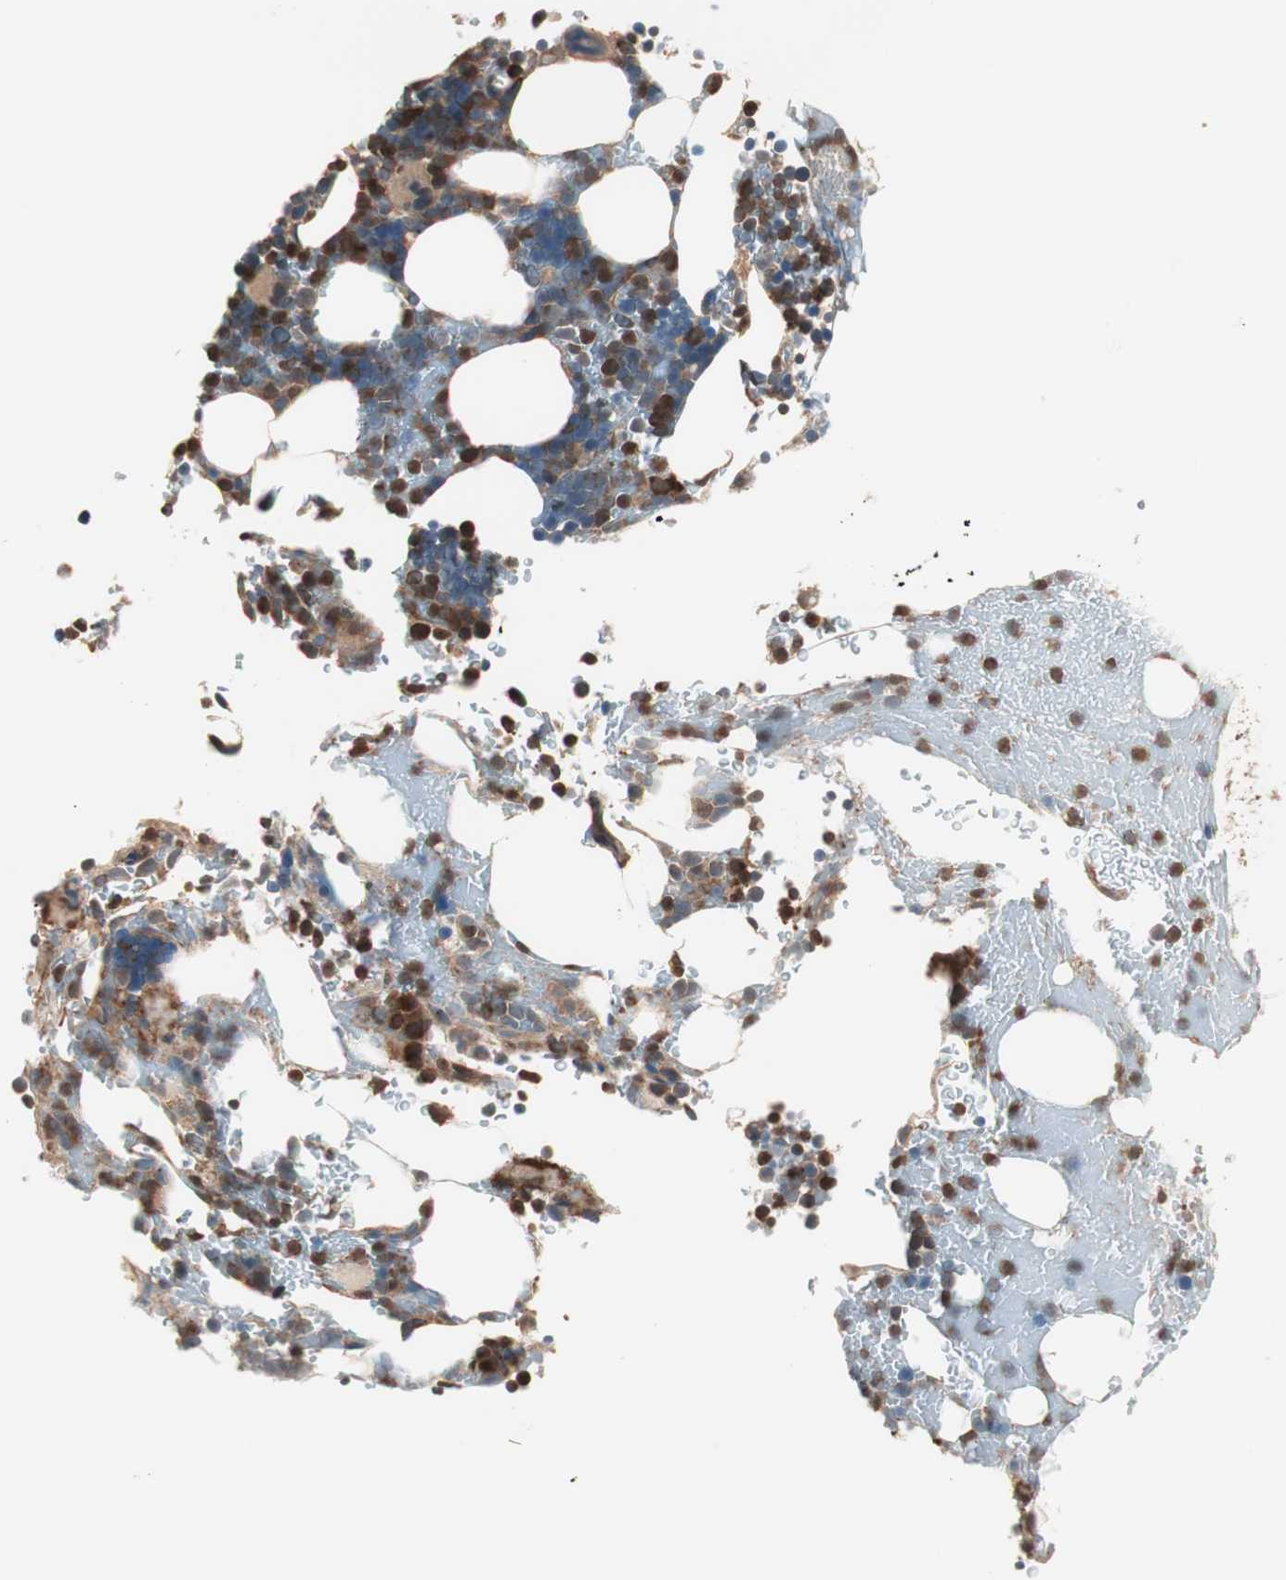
{"staining": {"intensity": "strong", "quantity": "25%-75%", "location": "cytoplasmic/membranous,nuclear"}, "tissue": "bone marrow", "cell_type": "Hematopoietic cells", "image_type": "normal", "snomed": [{"axis": "morphology", "description": "Normal tissue, NOS"}, {"axis": "topography", "description": "Bone marrow"}], "caption": "Immunohistochemical staining of normal bone marrow exhibits high levels of strong cytoplasmic/membranous,nuclear staining in approximately 25%-75% of hematopoietic cells. Using DAB (3,3'-diaminobenzidine) (brown) and hematoxylin (blue) stains, captured at high magnification using brightfield microscopy.", "gene": "TSG101", "patient": {"sex": "female", "age": 73}}